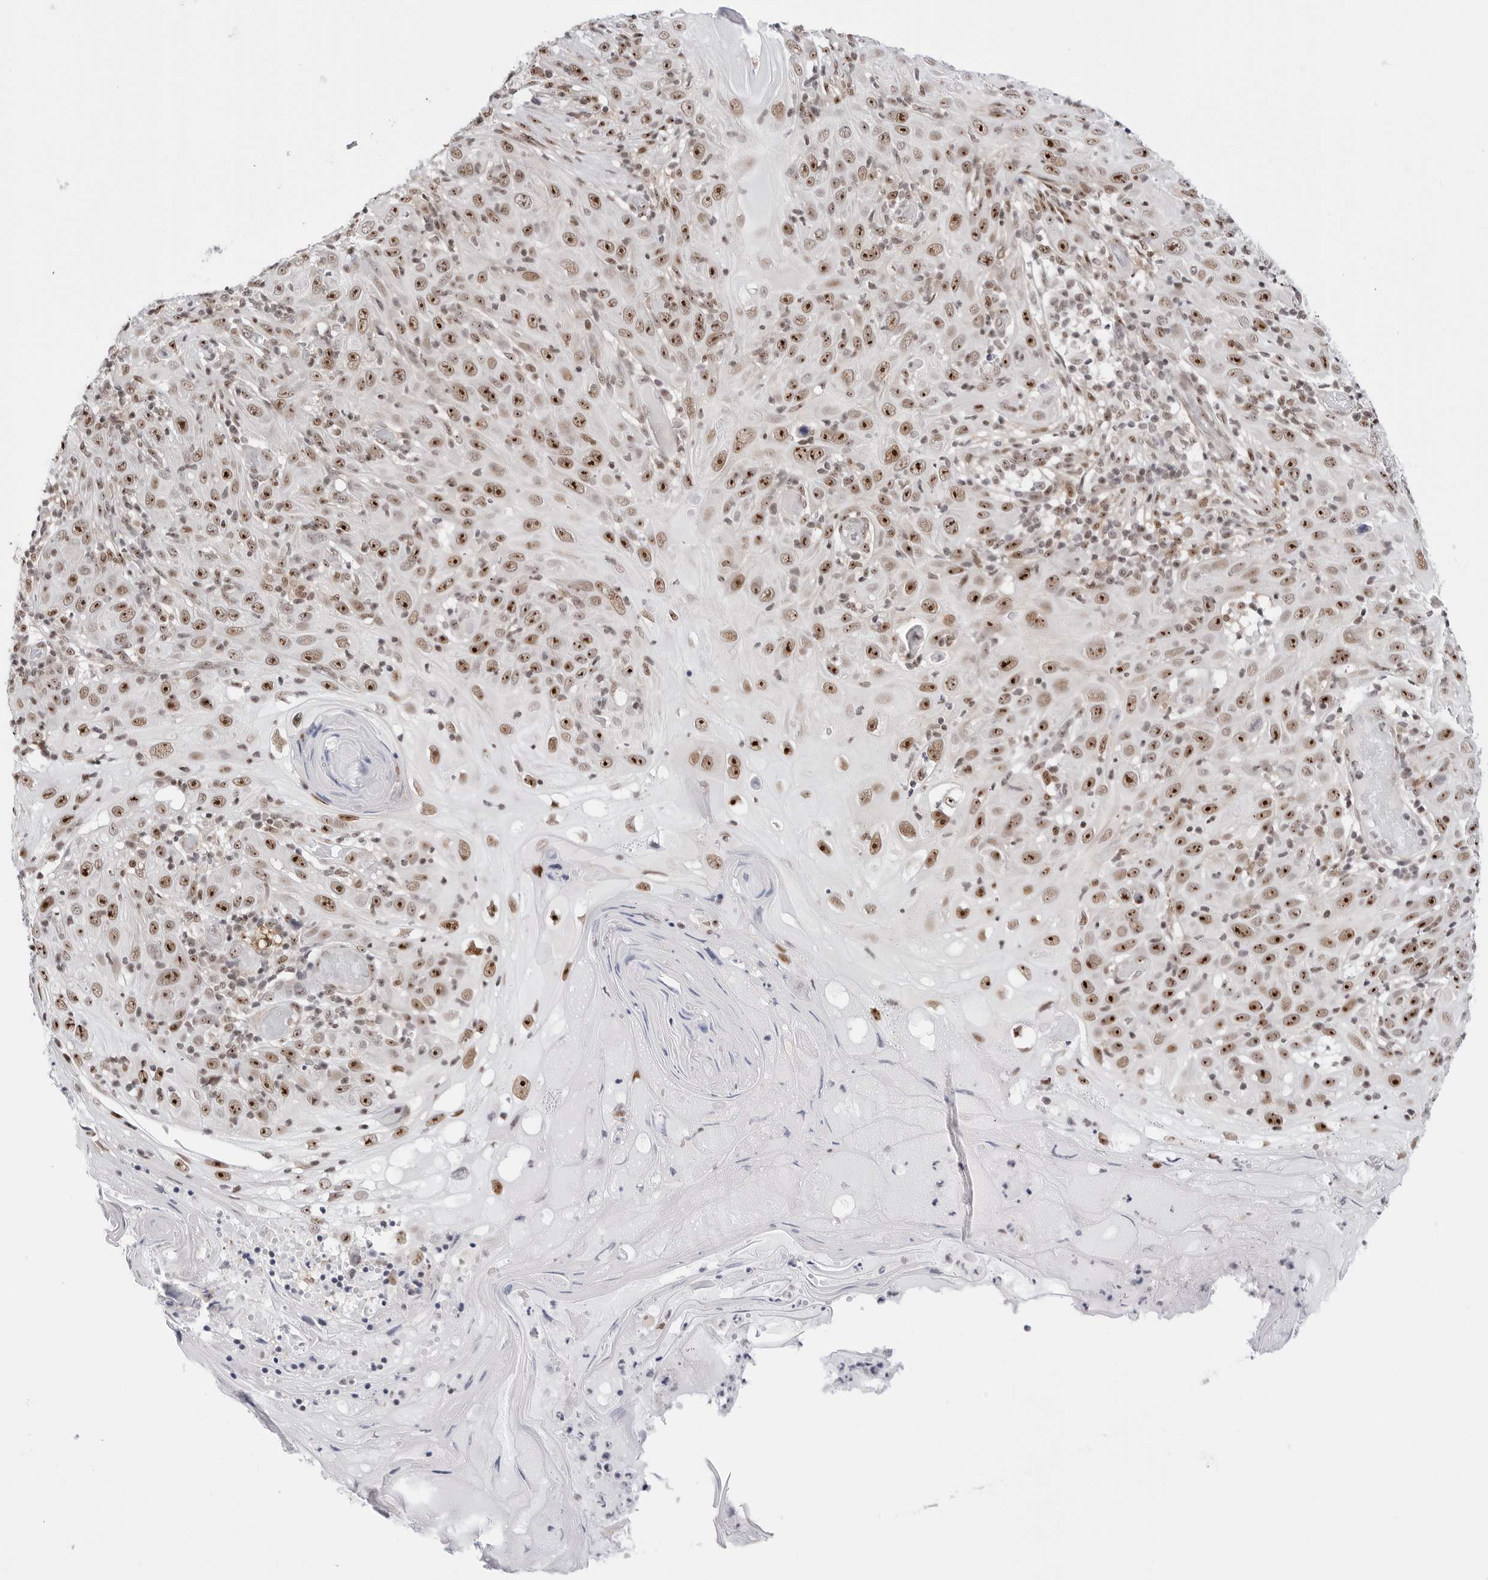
{"staining": {"intensity": "moderate", "quantity": ">75%", "location": "nuclear"}, "tissue": "skin cancer", "cell_type": "Tumor cells", "image_type": "cancer", "snomed": [{"axis": "morphology", "description": "Squamous cell carcinoma, NOS"}, {"axis": "topography", "description": "Skin"}], "caption": "Human skin cancer (squamous cell carcinoma) stained for a protein (brown) shows moderate nuclear positive positivity in about >75% of tumor cells.", "gene": "C1orf162", "patient": {"sex": "female", "age": 88}}